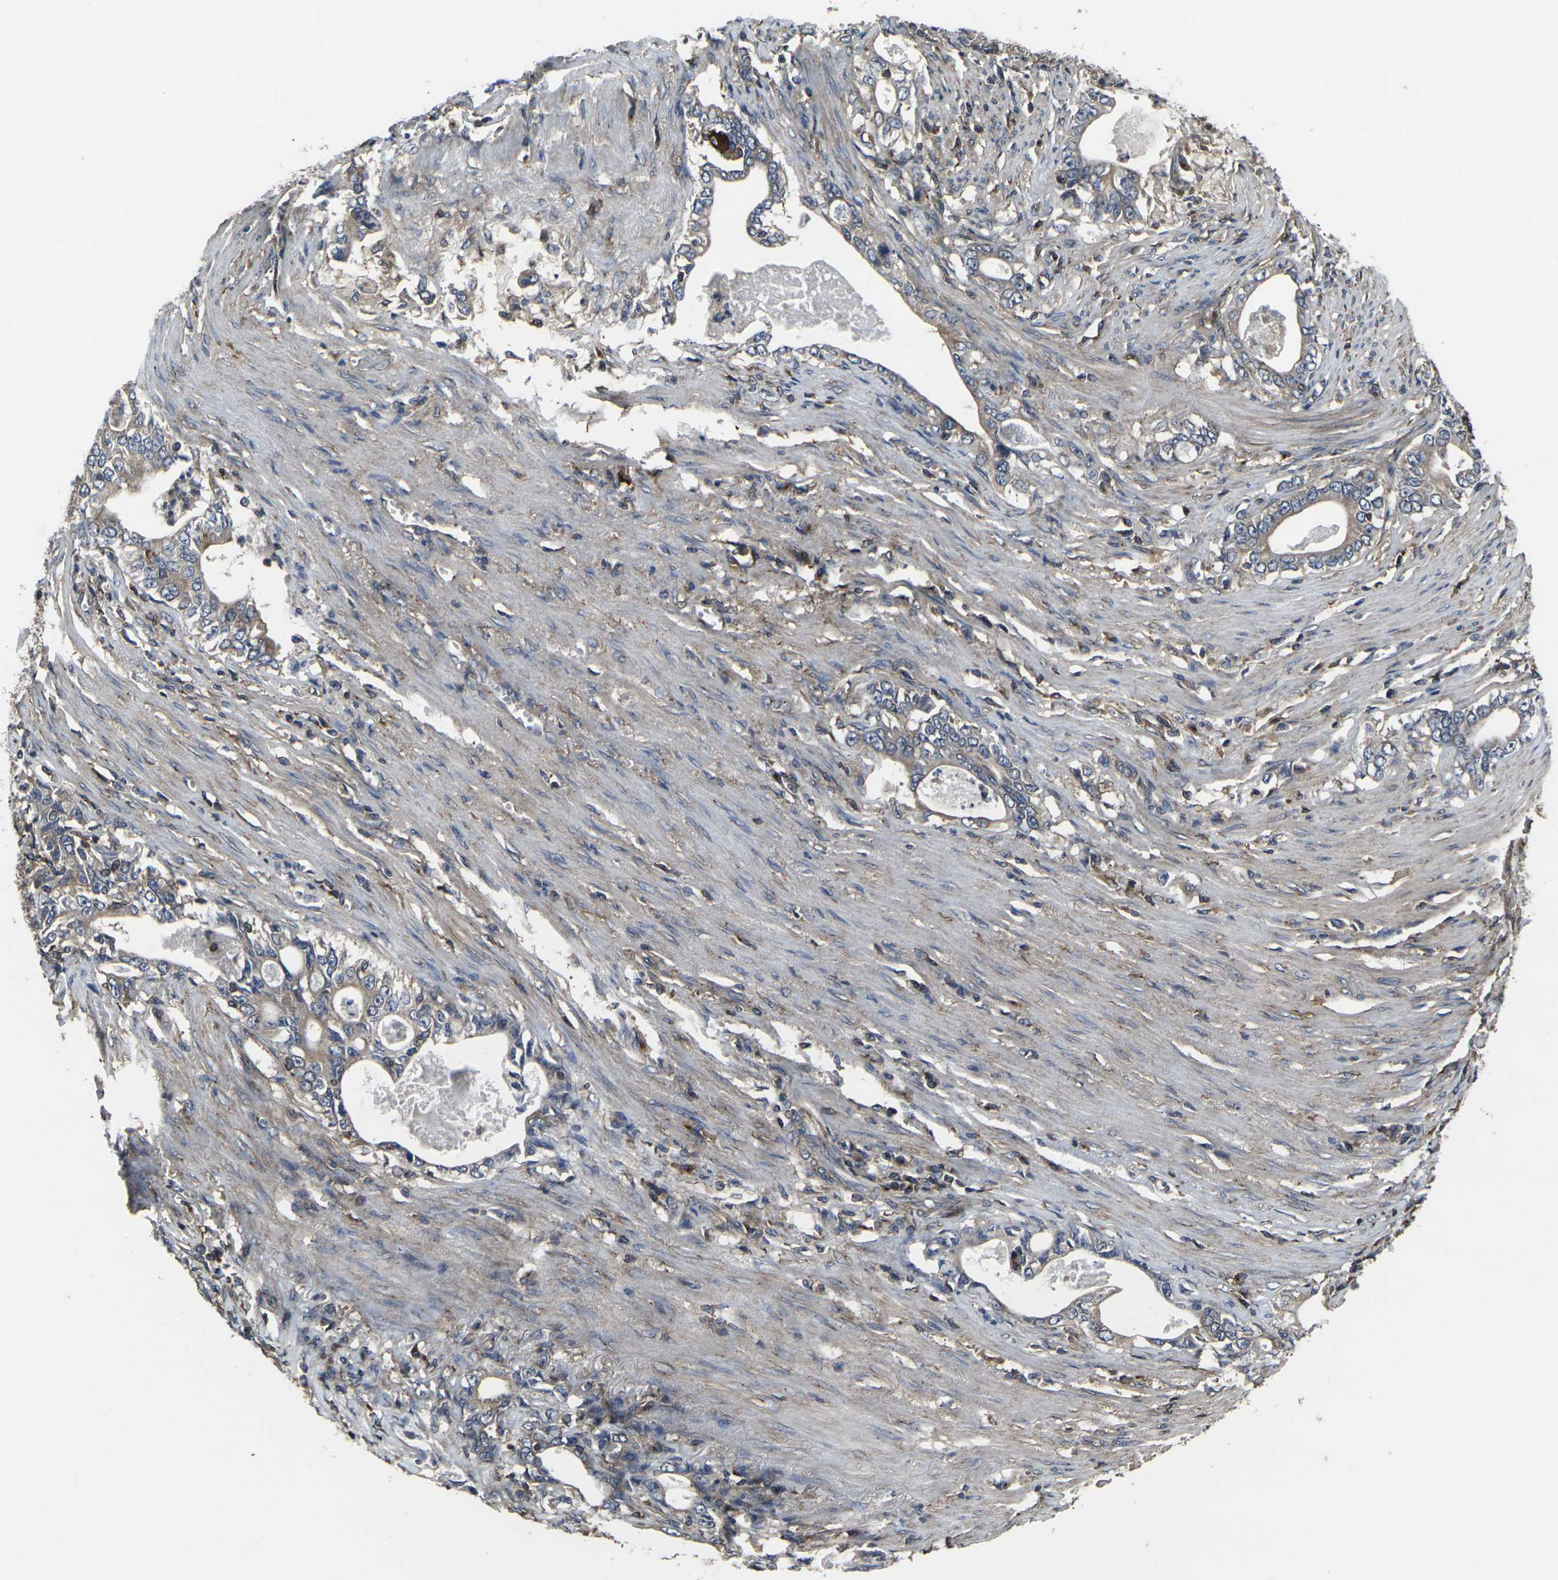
{"staining": {"intensity": "weak", "quantity": ">75%", "location": "cytoplasmic/membranous"}, "tissue": "stomach cancer", "cell_type": "Tumor cells", "image_type": "cancer", "snomed": [{"axis": "morphology", "description": "Adenocarcinoma, NOS"}, {"axis": "topography", "description": "Stomach, lower"}], "caption": "Stomach adenocarcinoma stained for a protein displays weak cytoplasmic/membranous positivity in tumor cells.", "gene": "PRKACB", "patient": {"sex": "female", "age": 72}}